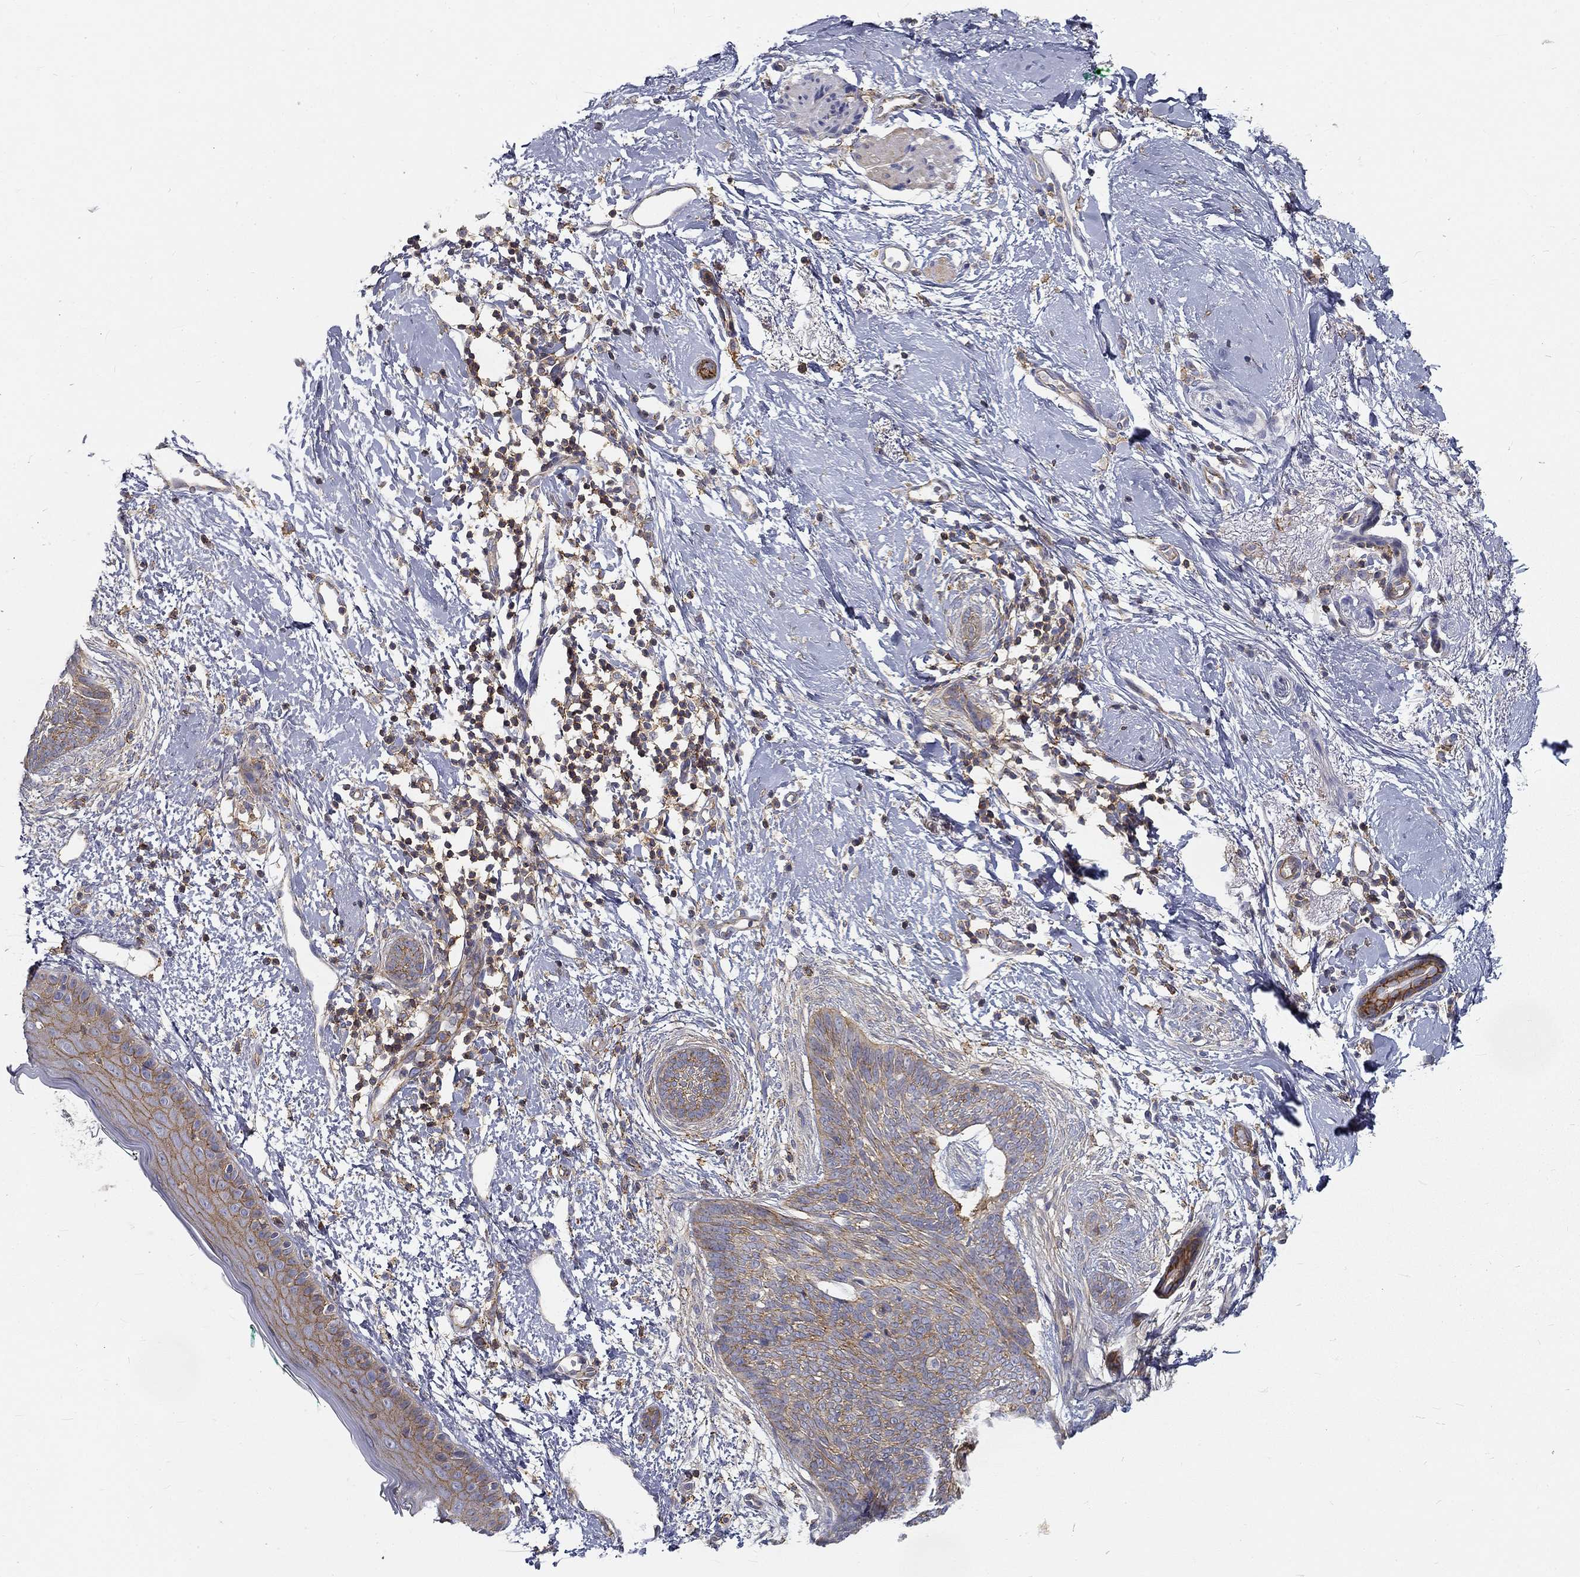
{"staining": {"intensity": "moderate", "quantity": "25%-75%", "location": "cytoplasmic/membranous"}, "tissue": "skin cancer", "cell_type": "Tumor cells", "image_type": "cancer", "snomed": [{"axis": "morphology", "description": "Basal cell carcinoma"}, {"axis": "topography", "description": "Skin"}], "caption": "Human skin basal cell carcinoma stained for a protein (brown) demonstrates moderate cytoplasmic/membranous positive positivity in about 25%-75% of tumor cells.", "gene": "MTMR11", "patient": {"sex": "female", "age": 65}}